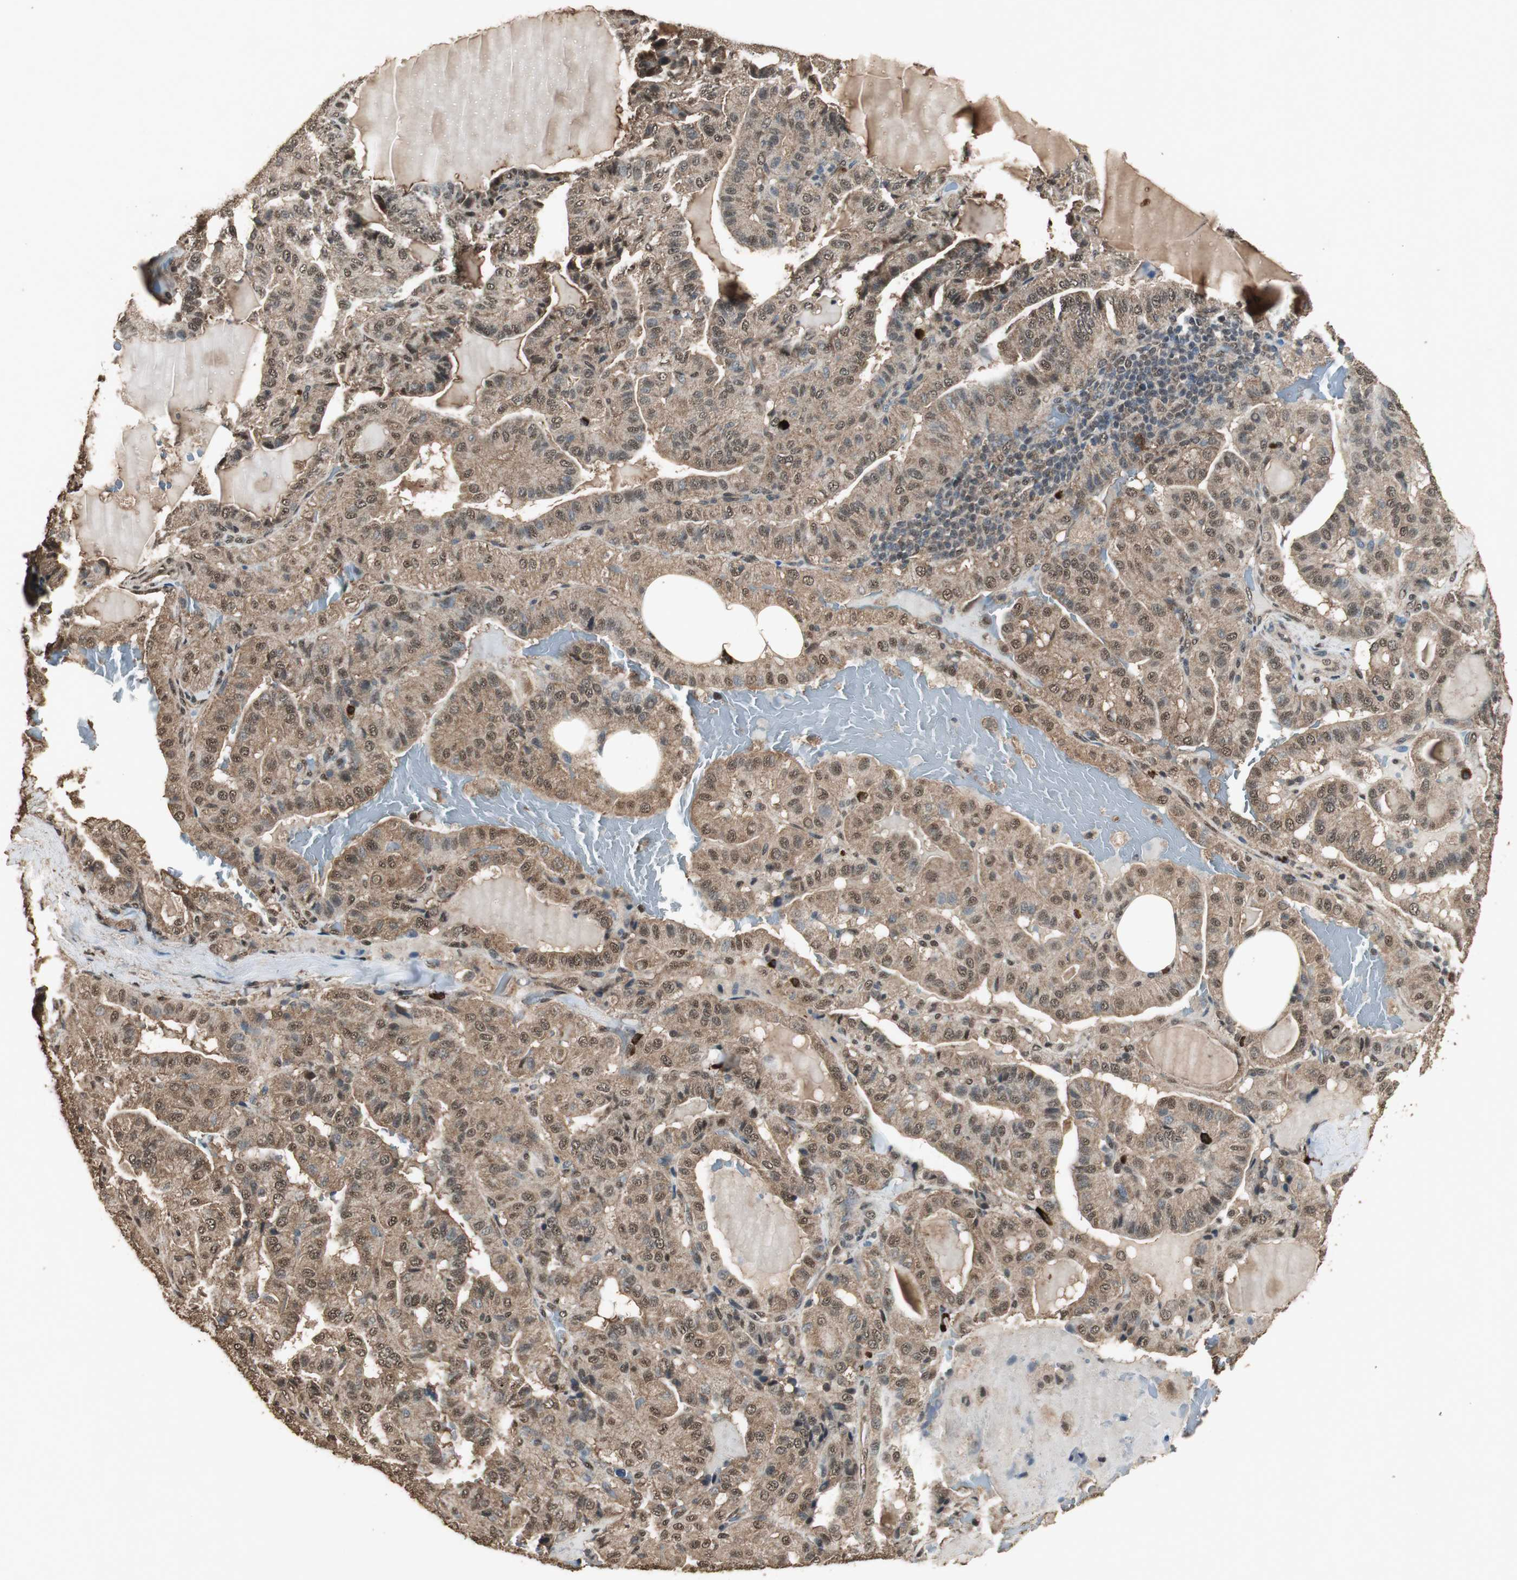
{"staining": {"intensity": "moderate", "quantity": ">75%", "location": "cytoplasmic/membranous,nuclear"}, "tissue": "thyroid cancer", "cell_type": "Tumor cells", "image_type": "cancer", "snomed": [{"axis": "morphology", "description": "Papillary adenocarcinoma, NOS"}, {"axis": "topography", "description": "Thyroid gland"}], "caption": "A photomicrograph showing moderate cytoplasmic/membranous and nuclear staining in approximately >75% of tumor cells in thyroid cancer, as visualized by brown immunohistochemical staining.", "gene": "PPP1R13B", "patient": {"sex": "male", "age": 77}}